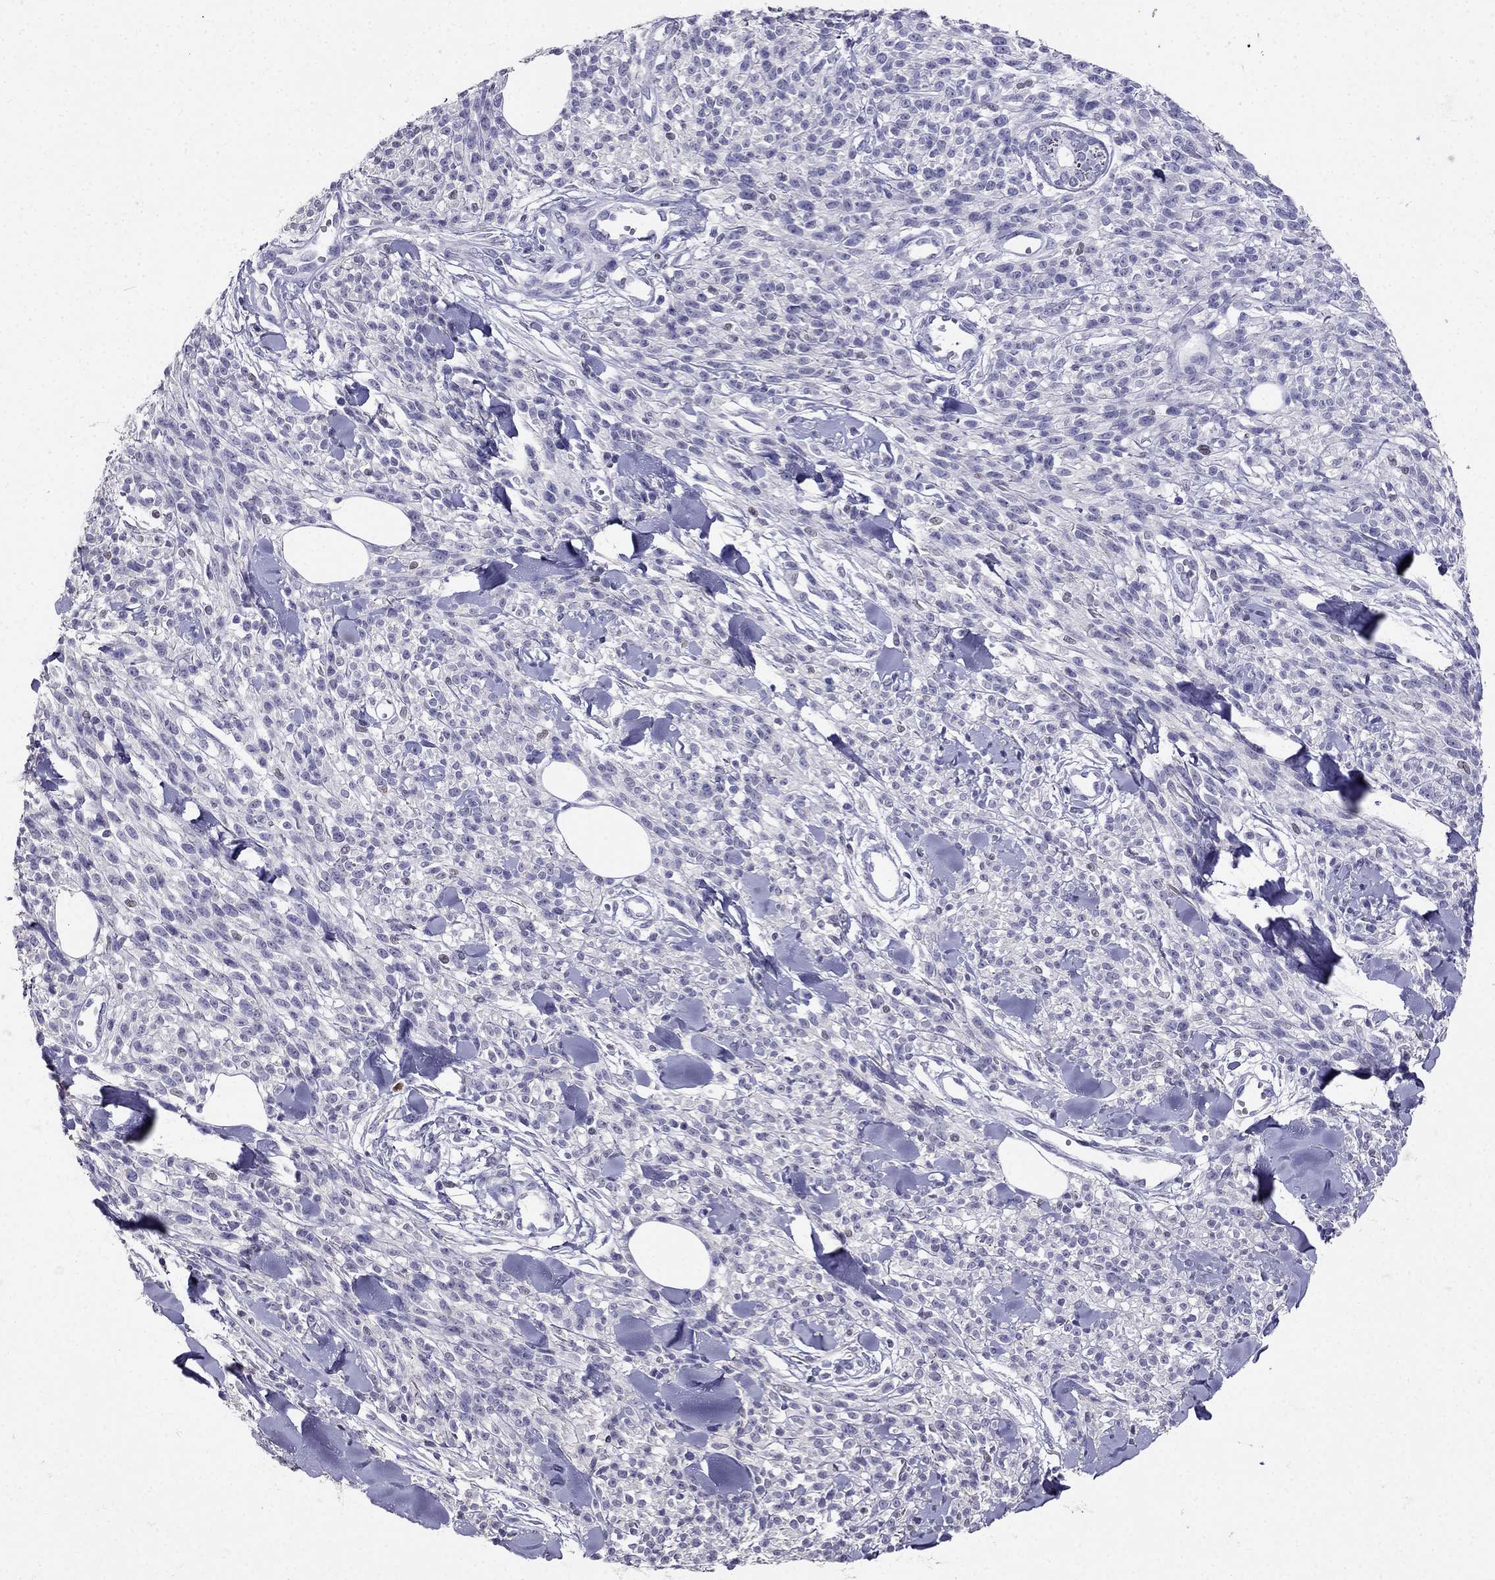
{"staining": {"intensity": "negative", "quantity": "none", "location": "none"}, "tissue": "melanoma", "cell_type": "Tumor cells", "image_type": "cancer", "snomed": [{"axis": "morphology", "description": "Malignant melanoma, NOS"}, {"axis": "topography", "description": "Skin"}, {"axis": "topography", "description": "Skin of trunk"}], "caption": "Immunohistochemical staining of human malignant melanoma exhibits no significant positivity in tumor cells.", "gene": "ARID3A", "patient": {"sex": "male", "age": 74}}